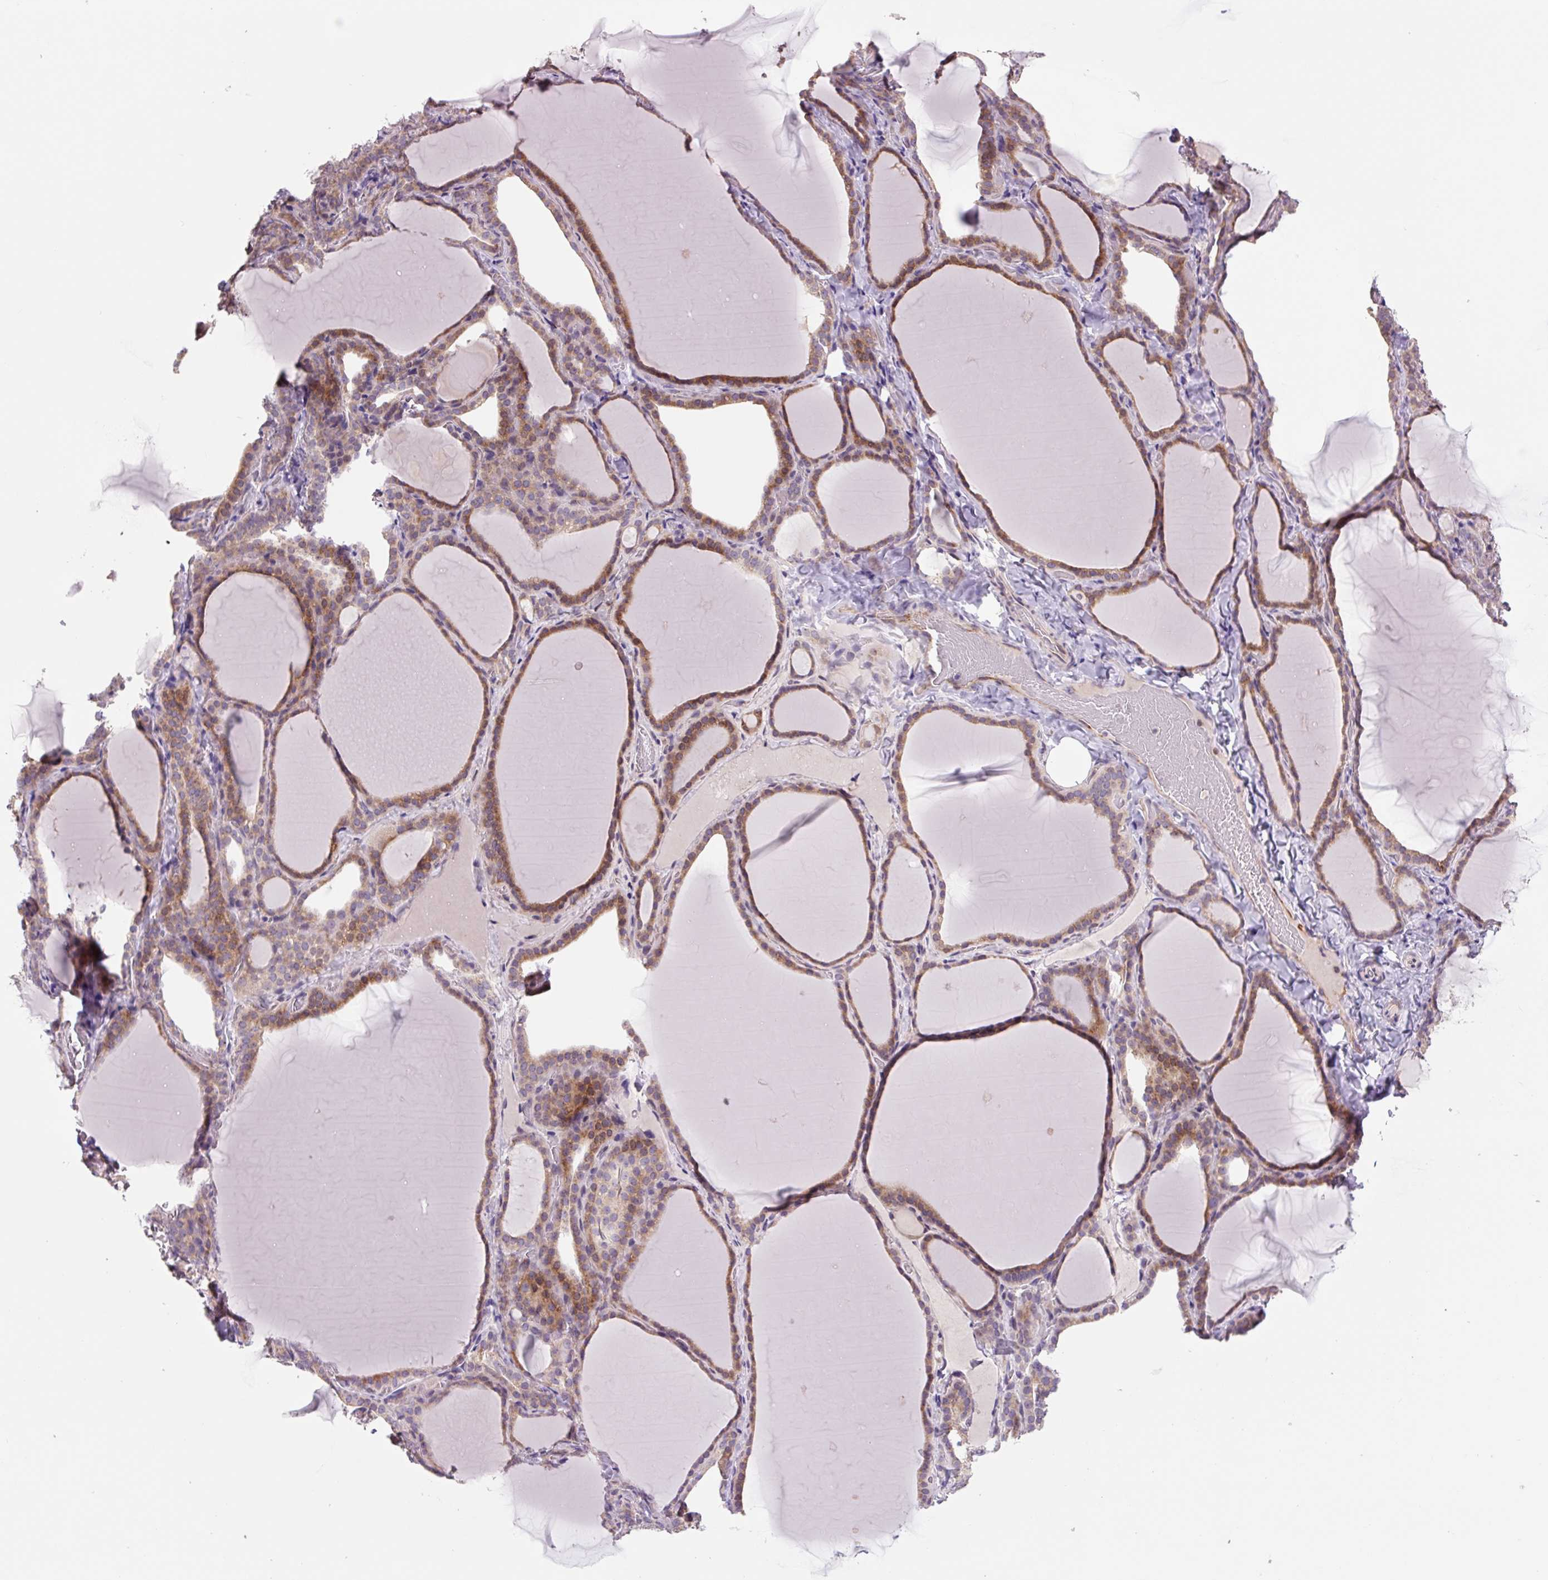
{"staining": {"intensity": "moderate", "quantity": "25%-75%", "location": "cytoplasmic/membranous"}, "tissue": "thyroid gland", "cell_type": "Glandular cells", "image_type": "normal", "snomed": [{"axis": "morphology", "description": "Normal tissue, NOS"}, {"axis": "topography", "description": "Thyroid gland"}], "caption": "A brown stain labels moderate cytoplasmic/membranous staining of a protein in glandular cells of benign human thyroid gland. Immunohistochemistry stains the protein of interest in brown and the nuclei are stained blue.", "gene": "PLA2G4A", "patient": {"sex": "female", "age": 22}}